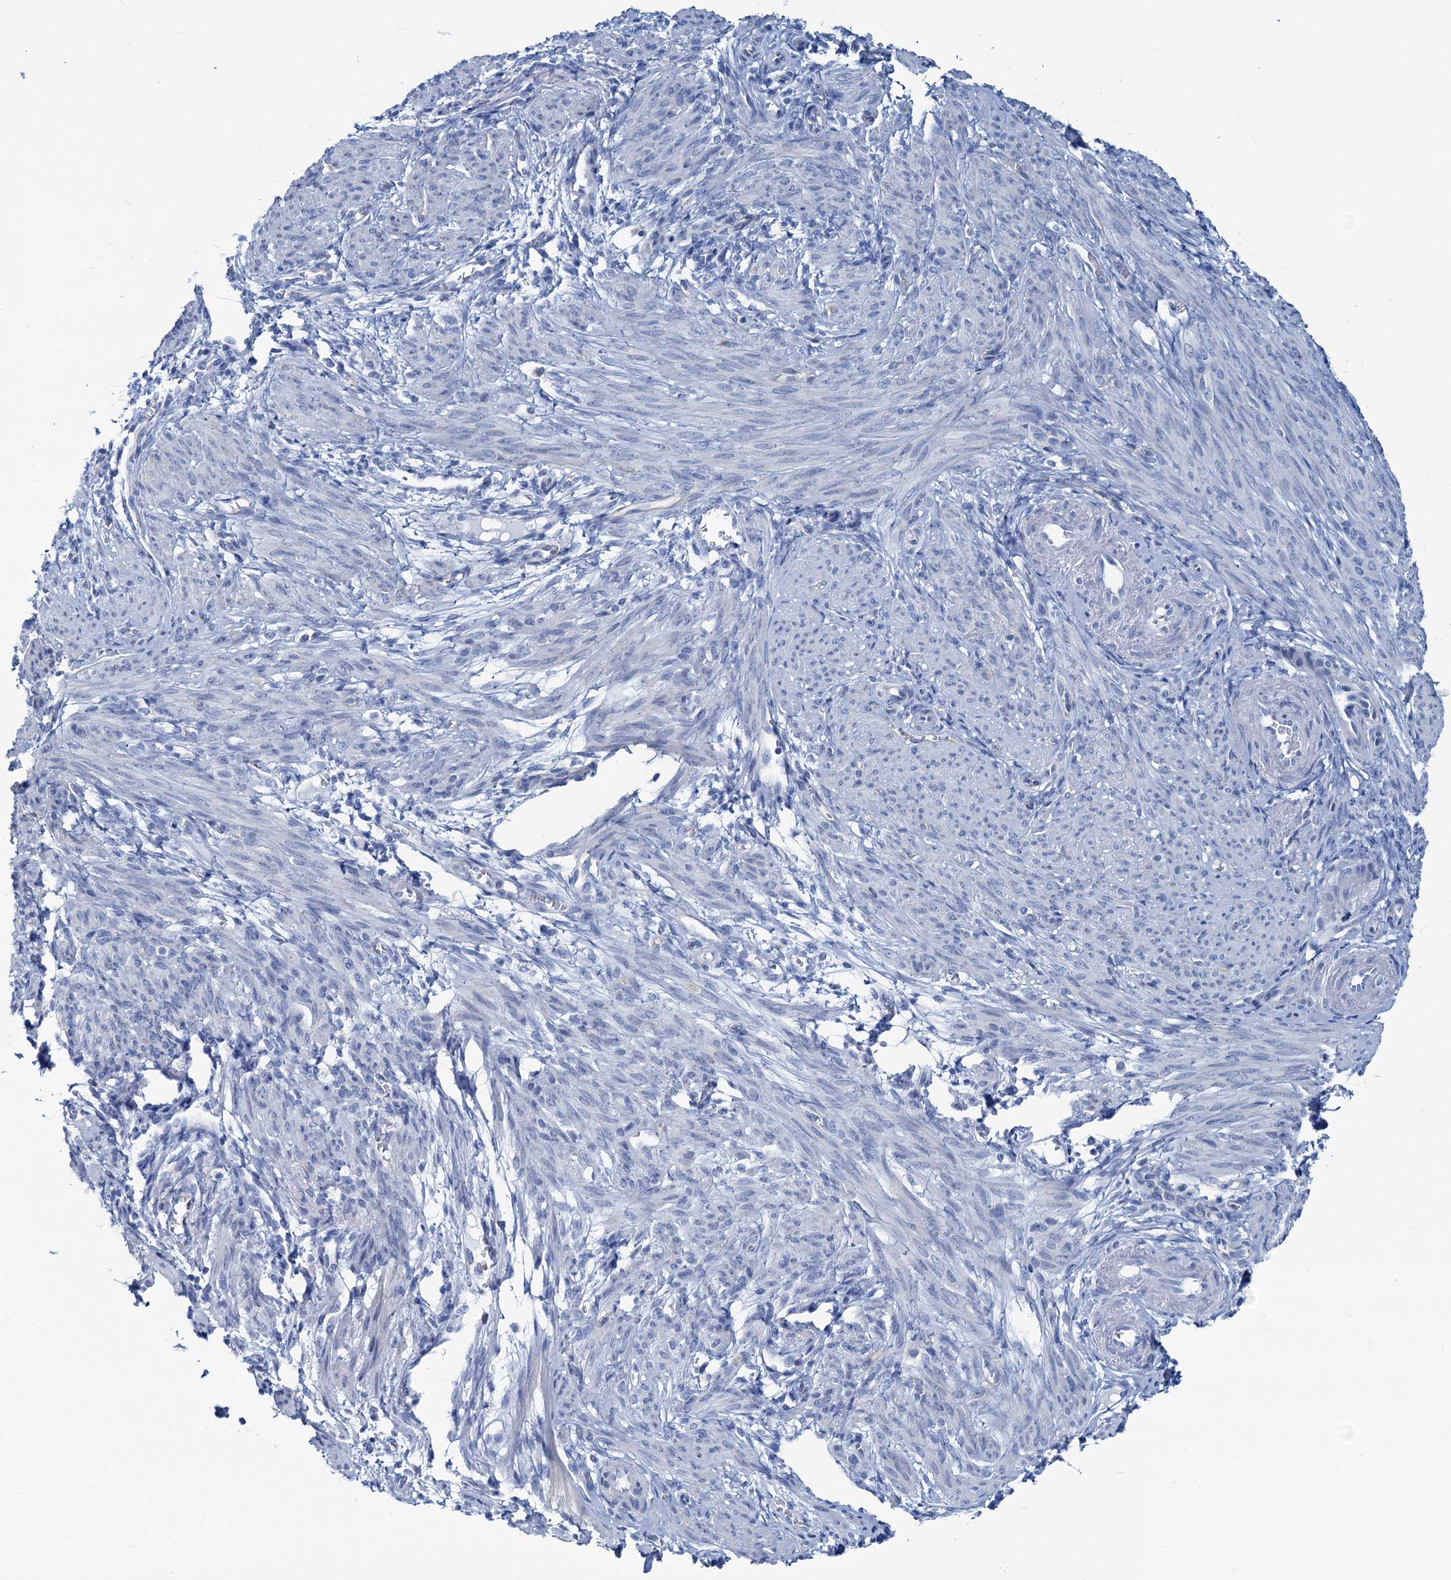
{"staining": {"intensity": "negative", "quantity": "none", "location": "none"}, "tissue": "smooth muscle", "cell_type": "Smooth muscle cells", "image_type": "normal", "snomed": [{"axis": "morphology", "description": "Normal tissue, NOS"}, {"axis": "topography", "description": "Smooth muscle"}], "caption": "Histopathology image shows no protein staining in smooth muscle cells of unremarkable smooth muscle. (DAB (3,3'-diaminobenzidine) immunohistochemistry (IHC) with hematoxylin counter stain).", "gene": "SLC1A3", "patient": {"sex": "female", "age": 39}}